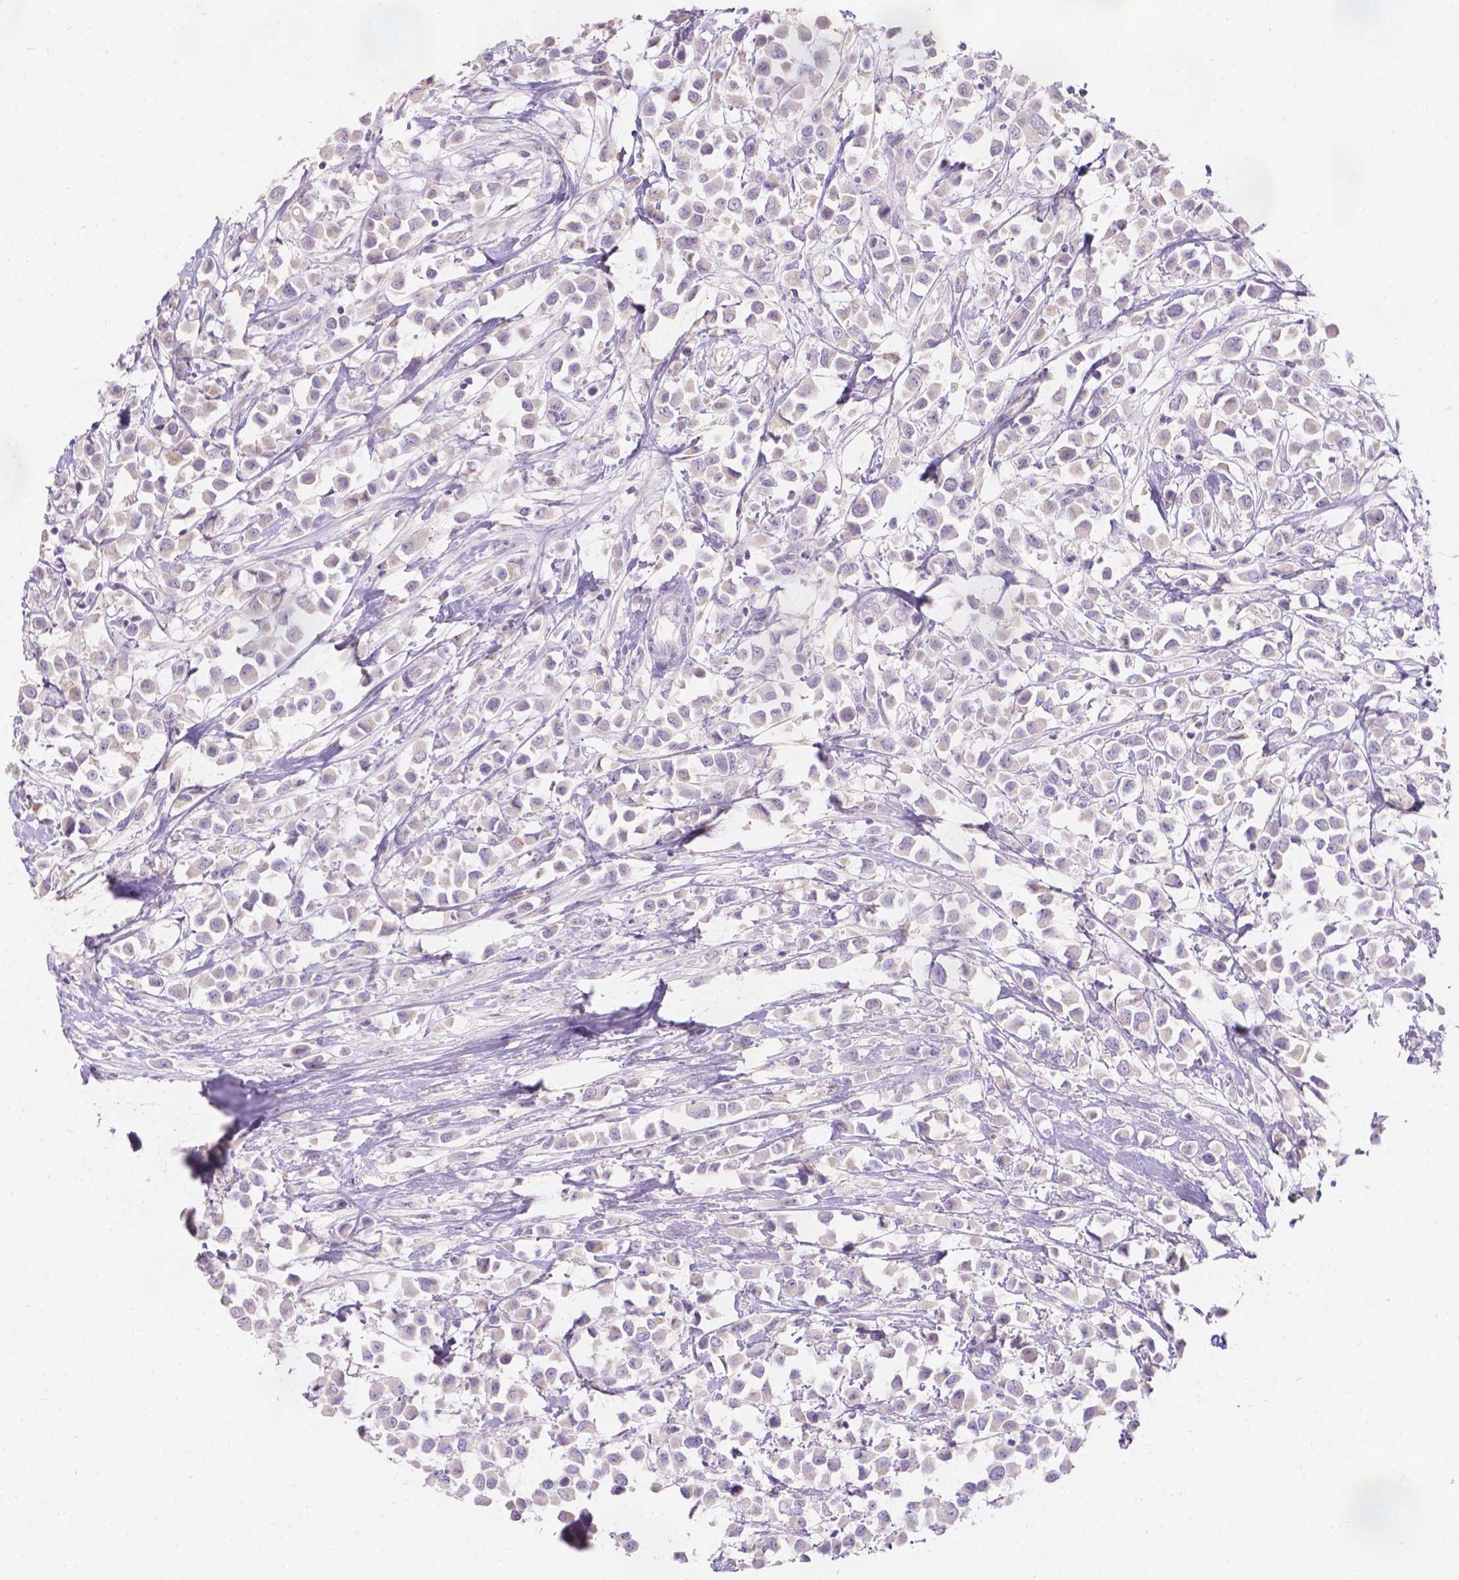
{"staining": {"intensity": "negative", "quantity": "none", "location": "none"}, "tissue": "breast cancer", "cell_type": "Tumor cells", "image_type": "cancer", "snomed": [{"axis": "morphology", "description": "Duct carcinoma"}, {"axis": "topography", "description": "Breast"}], "caption": "Invasive ductal carcinoma (breast) was stained to show a protein in brown. There is no significant staining in tumor cells. The staining is performed using DAB brown chromogen with nuclei counter-stained in using hematoxylin.", "gene": "DCAF4L1", "patient": {"sex": "female", "age": 61}}